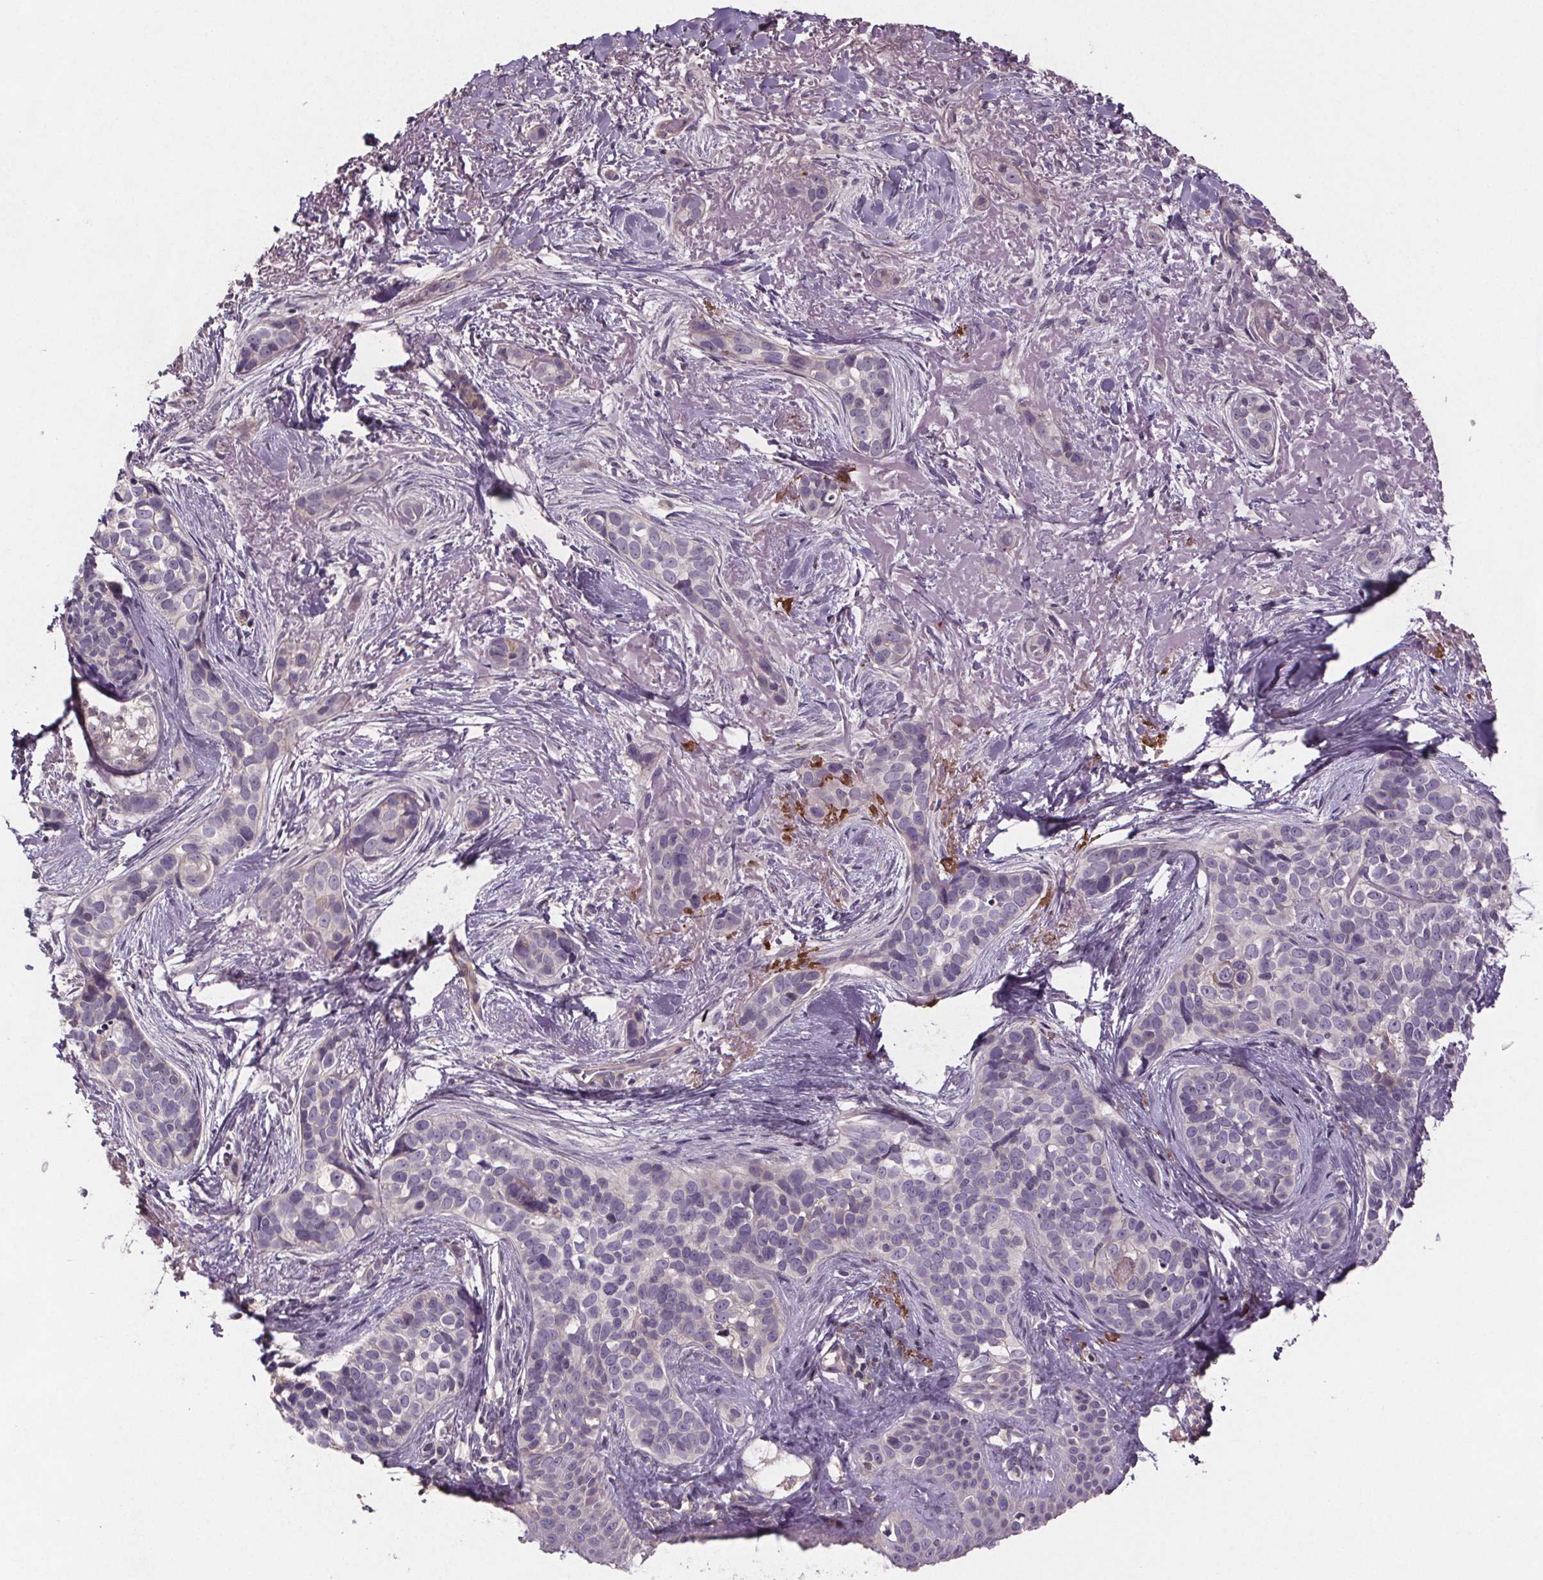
{"staining": {"intensity": "negative", "quantity": "none", "location": "none"}, "tissue": "skin cancer", "cell_type": "Tumor cells", "image_type": "cancer", "snomed": [{"axis": "morphology", "description": "Basal cell carcinoma"}, {"axis": "topography", "description": "Skin"}], "caption": "IHC of human skin cancer shows no positivity in tumor cells.", "gene": "CLN3", "patient": {"sex": "male", "age": 87}}